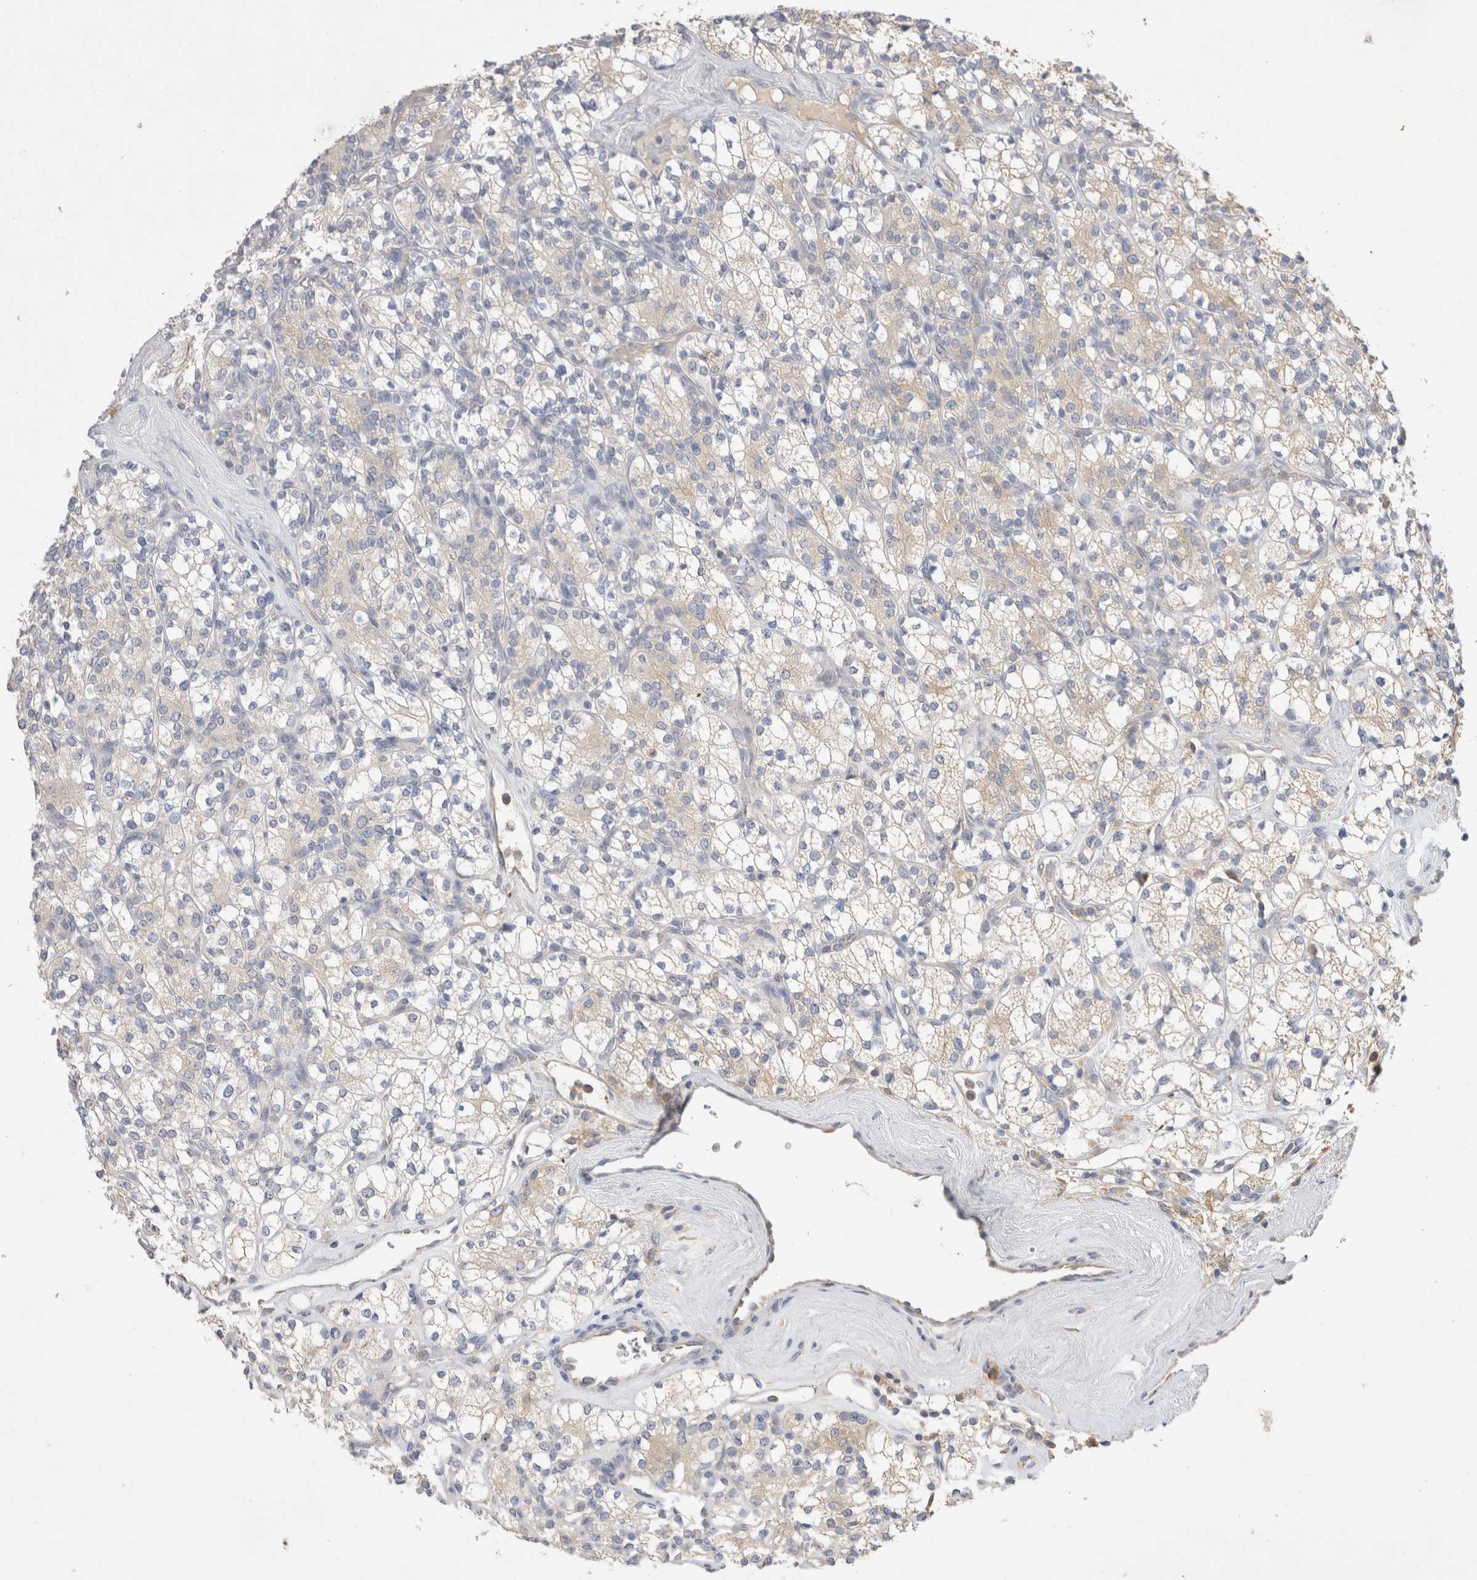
{"staining": {"intensity": "weak", "quantity": "25%-75%", "location": "cytoplasmic/membranous"}, "tissue": "renal cancer", "cell_type": "Tumor cells", "image_type": "cancer", "snomed": [{"axis": "morphology", "description": "Adenocarcinoma, NOS"}, {"axis": "topography", "description": "Kidney"}], "caption": "IHC of renal adenocarcinoma reveals low levels of weak cytoplasmic/membranous staining in approximately 25%-75% of tumor cells.", "gene": "GAS1", "patient": {"sex": "male", "age": 77}}